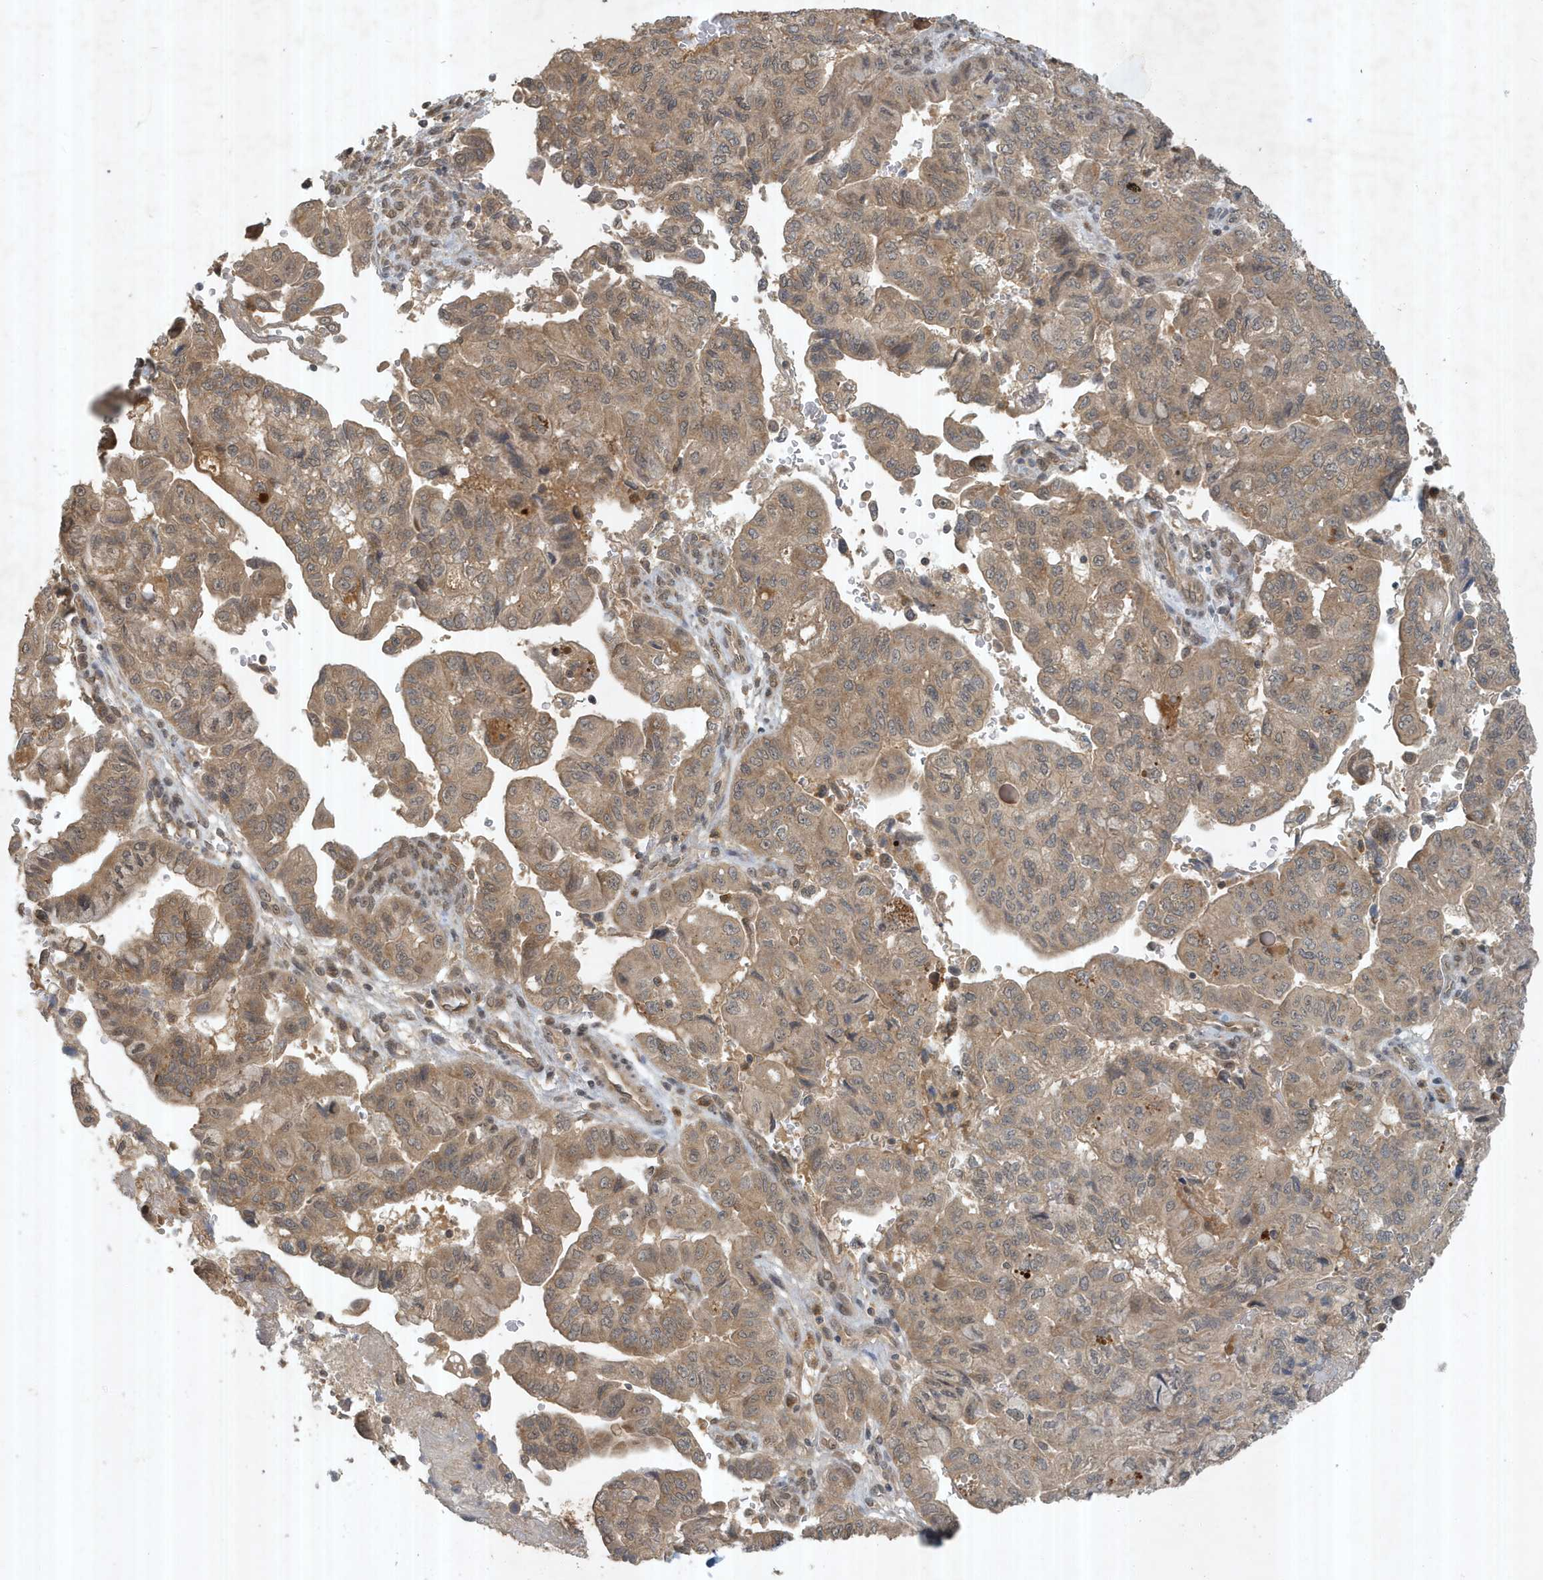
{"staining": {"intensity": "weak", "quantity": ">75%", "location": "cytoplasmic/membranous"}, "tissue": "pancreatic cancer", "cell_type": "Tumor cells", "image_type": "cancer", "snomed": [{"axis": "morphology", "description": "Adenocarcinoma, NOS"}, {"axis": "topography", "description": "Pancreas"}], "caption": "Immunohistochemical staining of human pancreatic cancer (adenocarcinoma) shows low levels of weak cytoplasmic/membranous protein expression in approximately >75% of tumor cells. (IHC, brightfield microscopy, high magnification).", "gene": "ABCB9", "patient": {"sex": "male", "age": 51}}